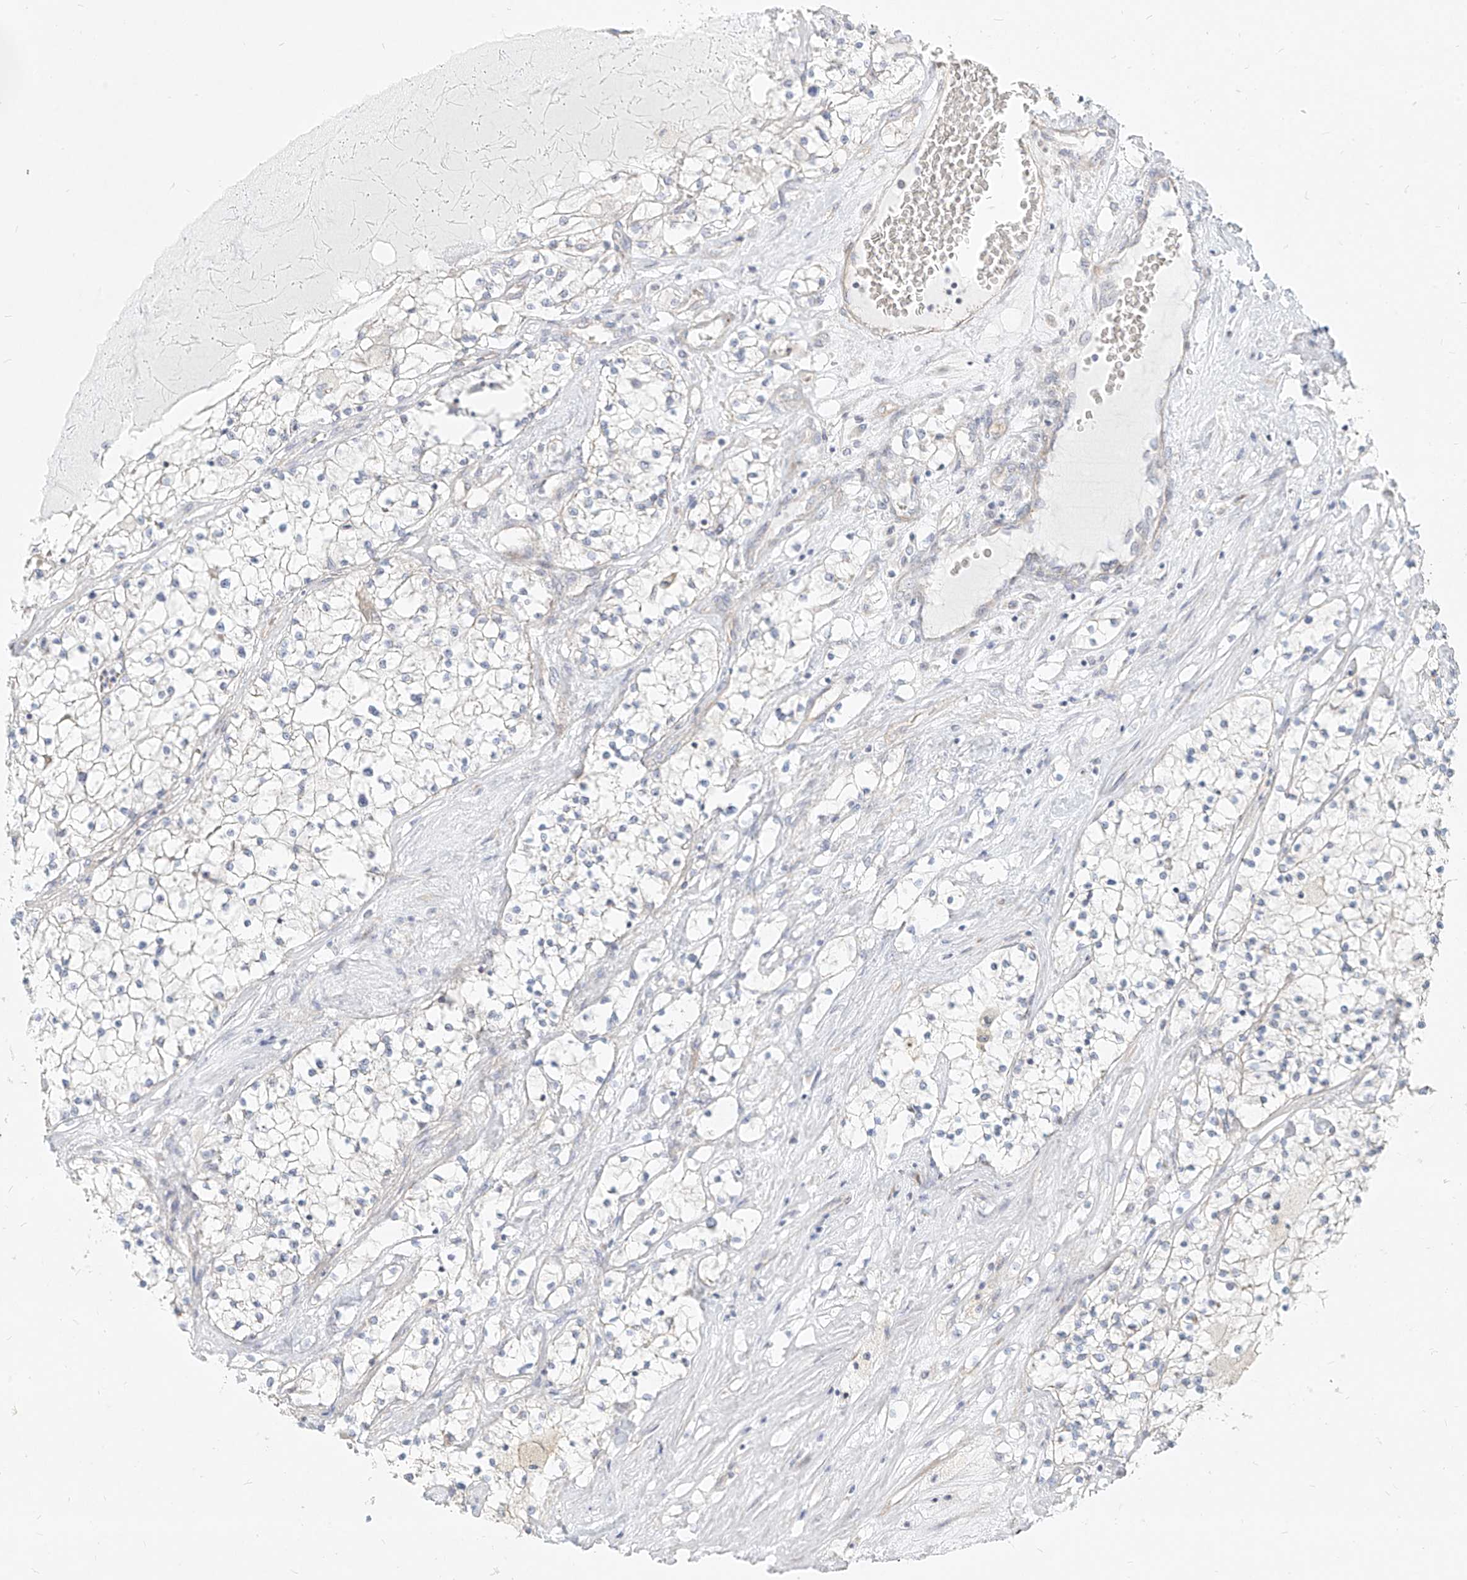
{"staining": {"intensity": "negative", "quantity": "none", "location": "none"}, "tissue": "renal cancer", "cell_type": "Tumor cells", "image_type": "cancer", "snomed": [{"axis": "morphology", "description": "Normal tissue, NOS"}, {"axis": "morphology", "description": "Adenocarcinoma, NOS"}, {"axis": "topography", "description": "Kidney"}], "caption": "A micrograph of human adenocarcinoma (renal) is negative for staining in tumor cells.", "gene": "ITPKB", "patient": {"sex": "male", "age": 68}}